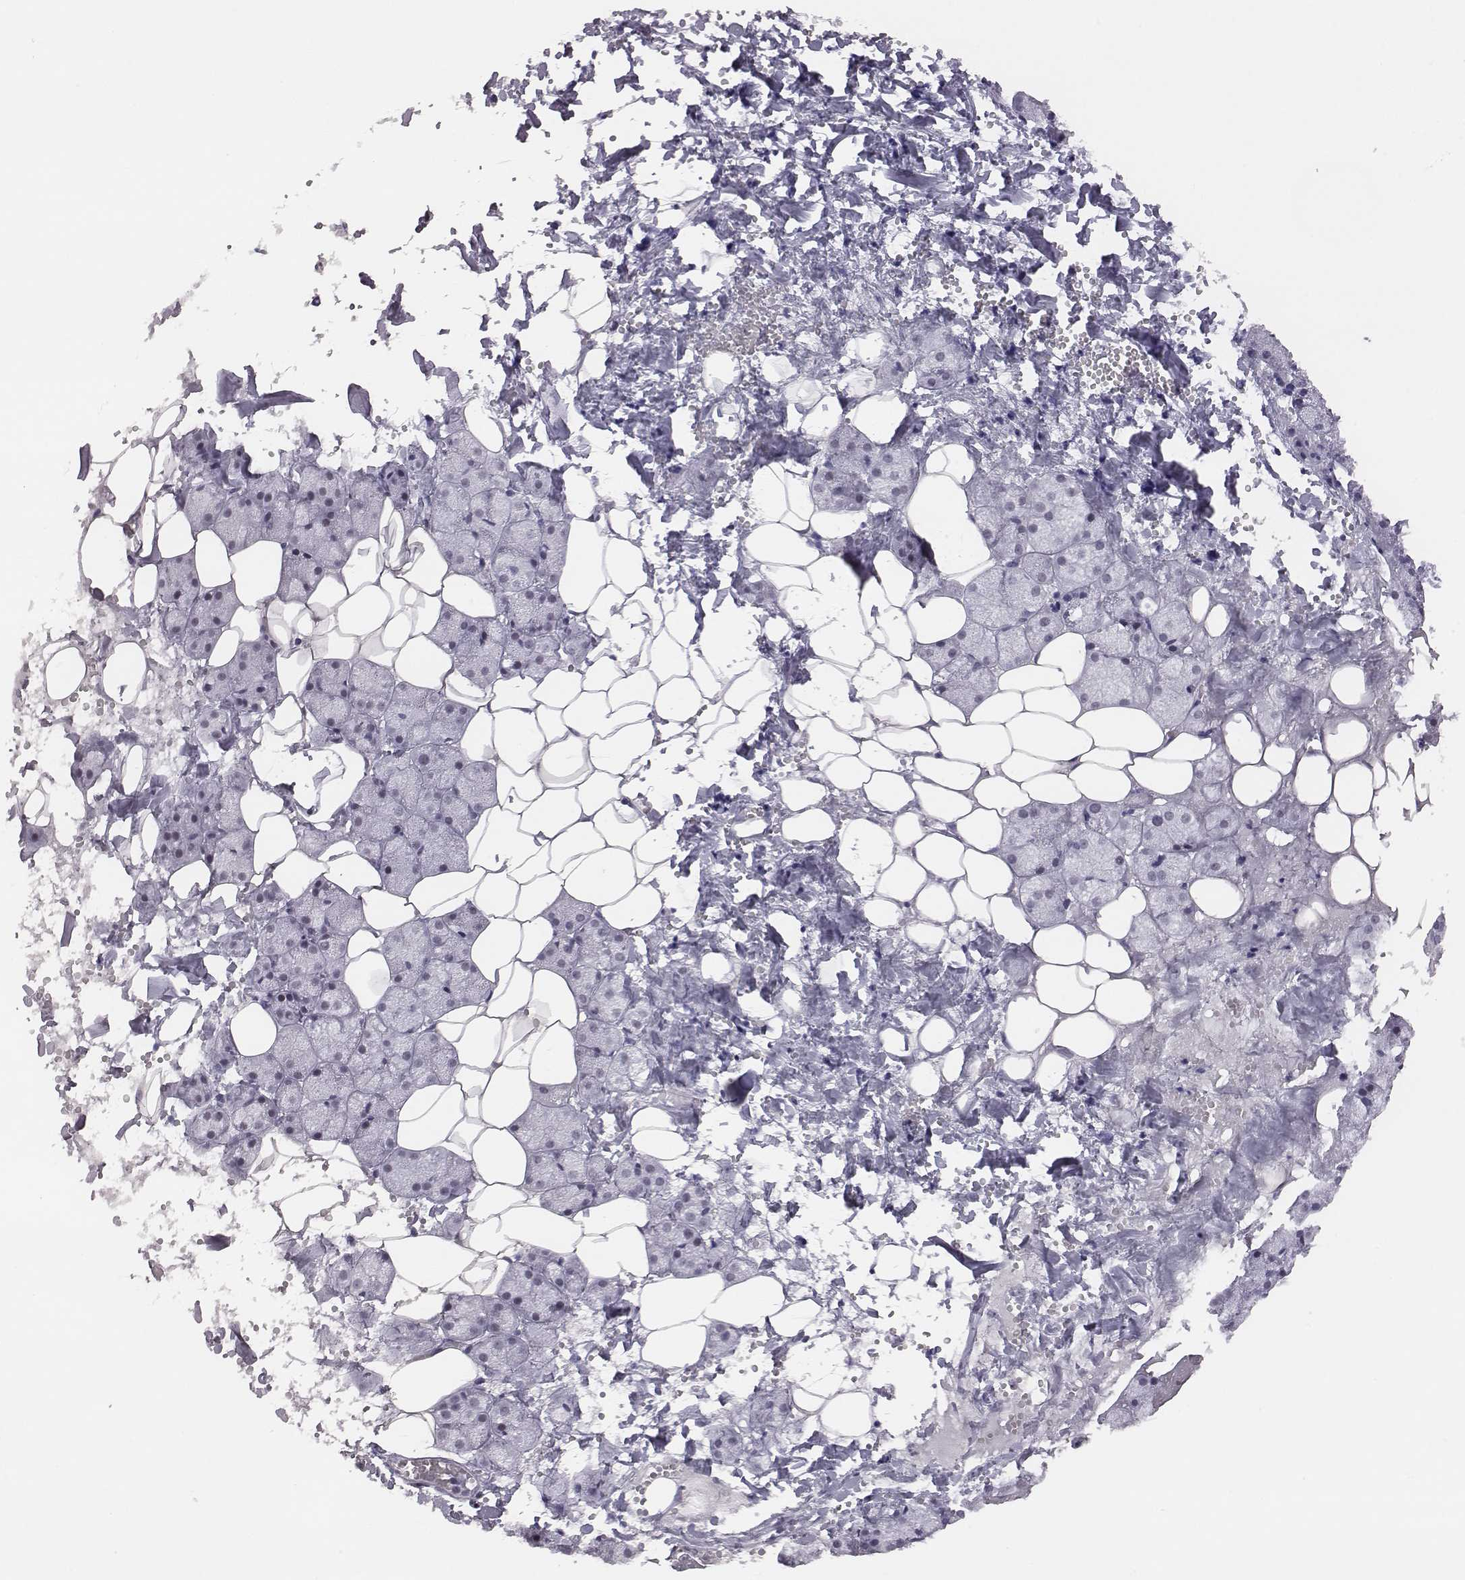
{"staining": {"intensity": "weak", "quantity": "<25%", "location": "nuclear"}, "tissue": "salivary gland", "cell_type": "Glandular cells", "image_type": "normal", "snomed": [{"axis": "morphology", "description": "Normal tissue, NOS"}, {"axis": "topography", "description": "Salivary gland"}], "caption": "IHC of normal human salivary gland shows no staining in glandular cells.", "gene": "ACOD1", "patient": {"sex": "male", "age": 38}}